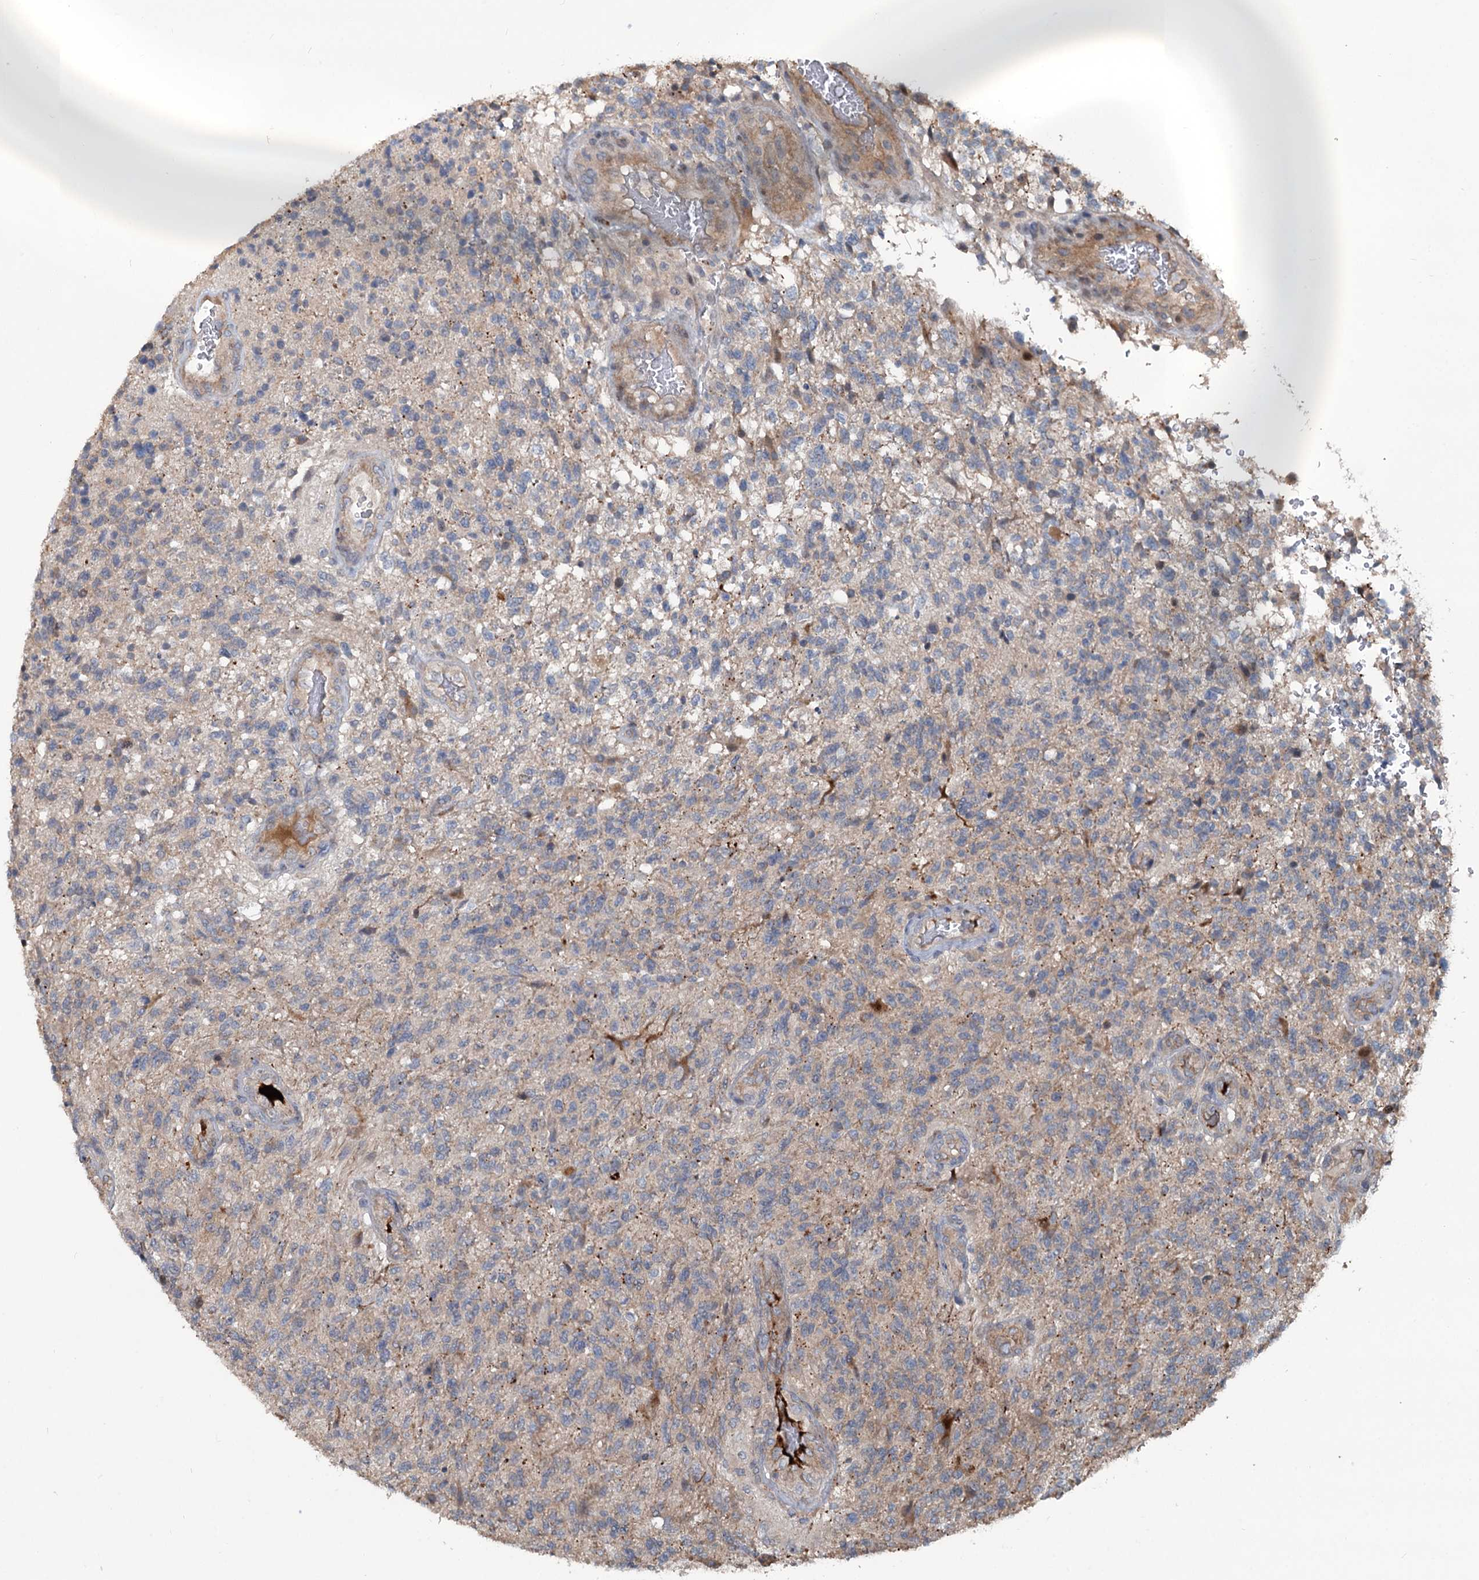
{"staining": {"intensity": "weak", "quantity": "<25%", "location": "cytoplasmic/membranous"}, "tissue": "glioma", "cell_type": "Tumor cells", "image_type": "cancer", "snomed": [{"axis": "morphology", "description": "Glioma, malignant, High grade"}, {"axis": "topography", "description": "Brain"}], "caption": "Tumor cells are negative for protein expression in human glioma.", "gene": "TEDC1", "patient": {"sex": "male", "age": 56}}